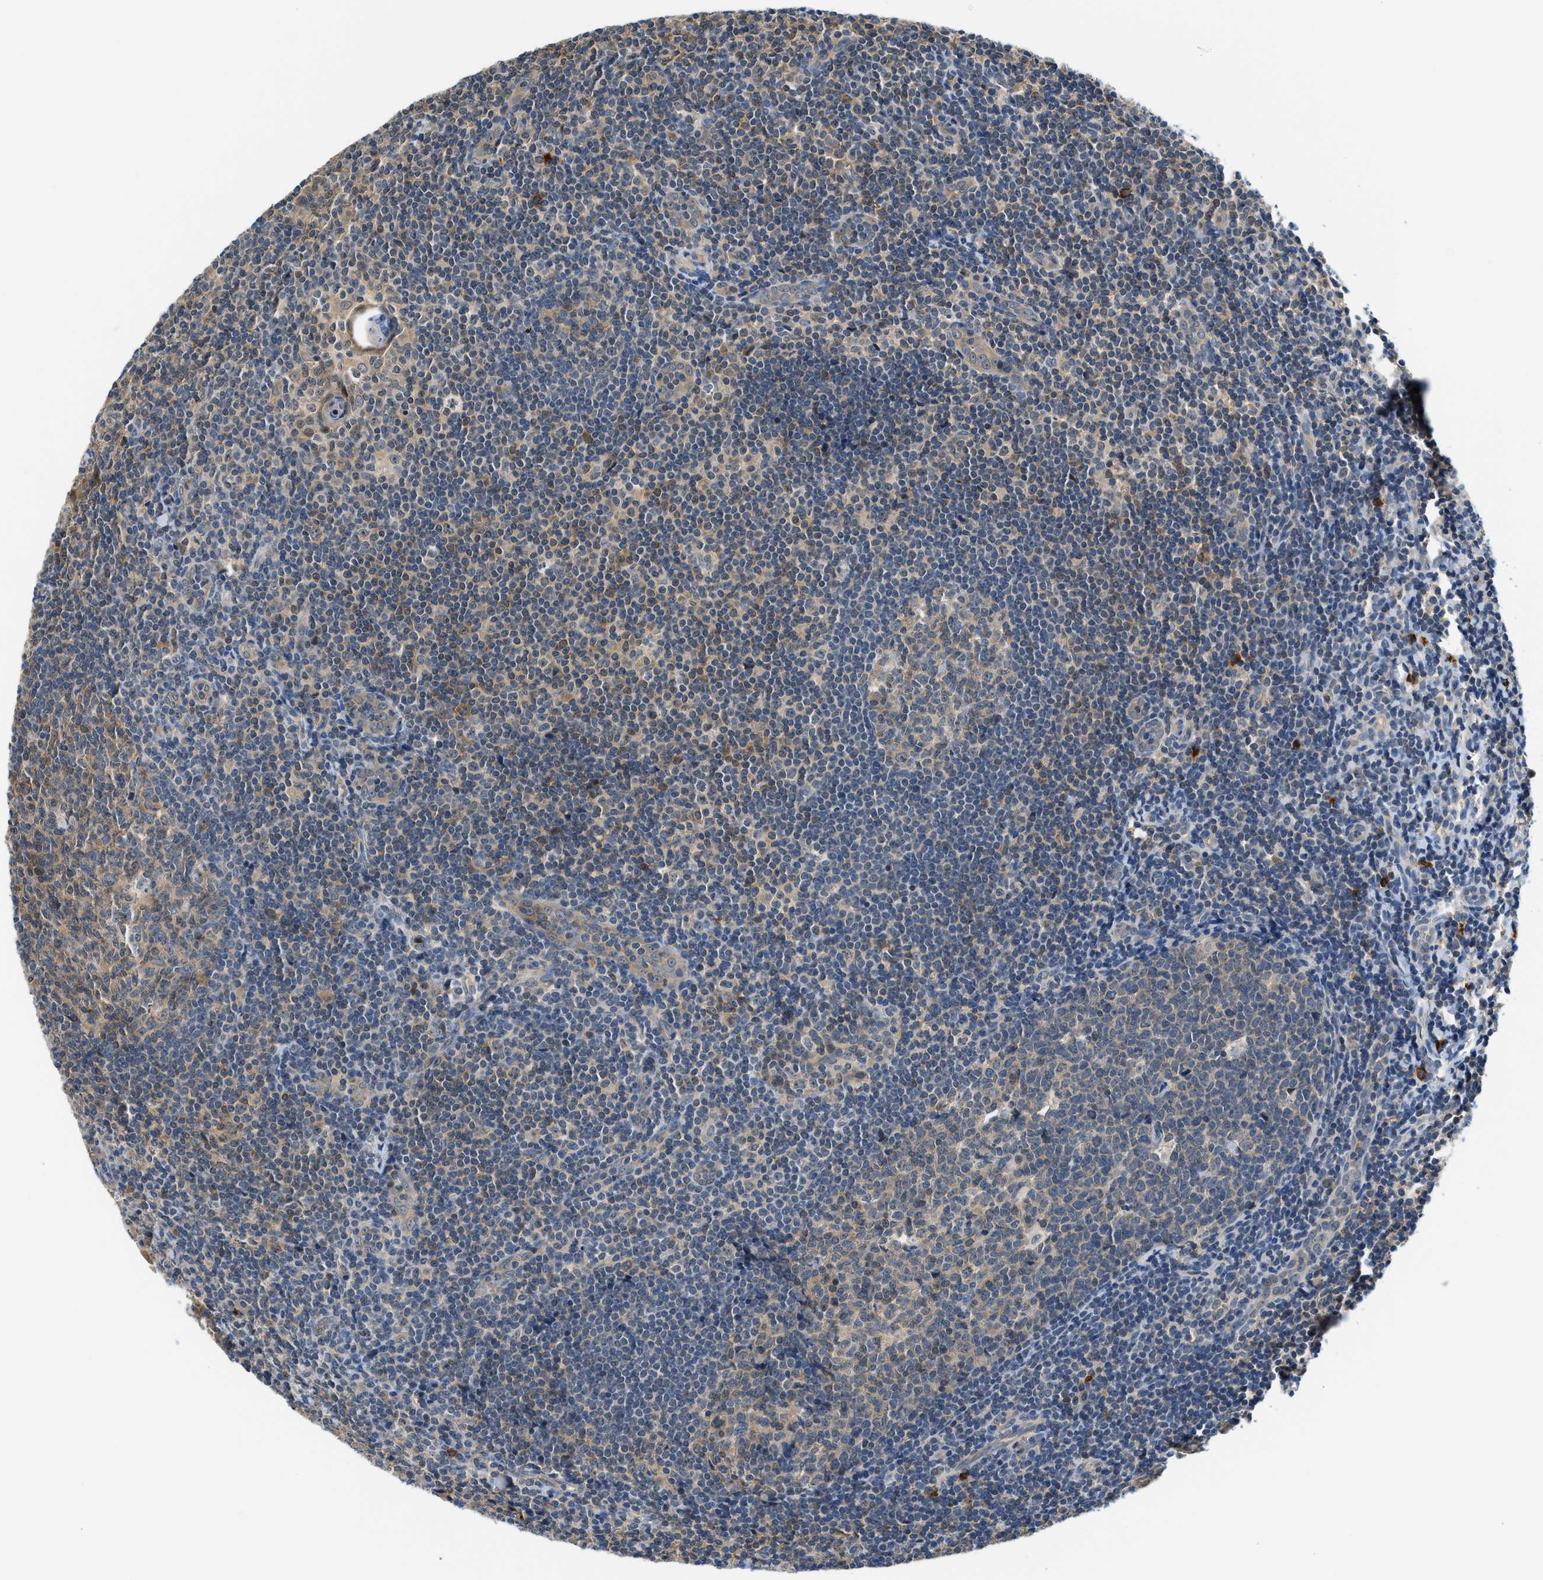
{"staining": {"intensity": "weak", "quantity": "25%-75%", "location": "cytoplasmic/membranous"}, "tissue": "tonsil", "cell_type": "Germinal center cells", "image_type": "normal", "snomed": [{"axis": "morphology", "description": "Normal tissue, NOS"}, {"axis": "topography", "description": "Tonsil"}], "caption": "Unremarkable tonsil was stained to show a protein in brown. There is low levels of weak cytoplasmic/membranous expression in about 25%-75% of germinal center cells.", "gene": "CBLB", "patient": {"sex": "male", "age": 37}}